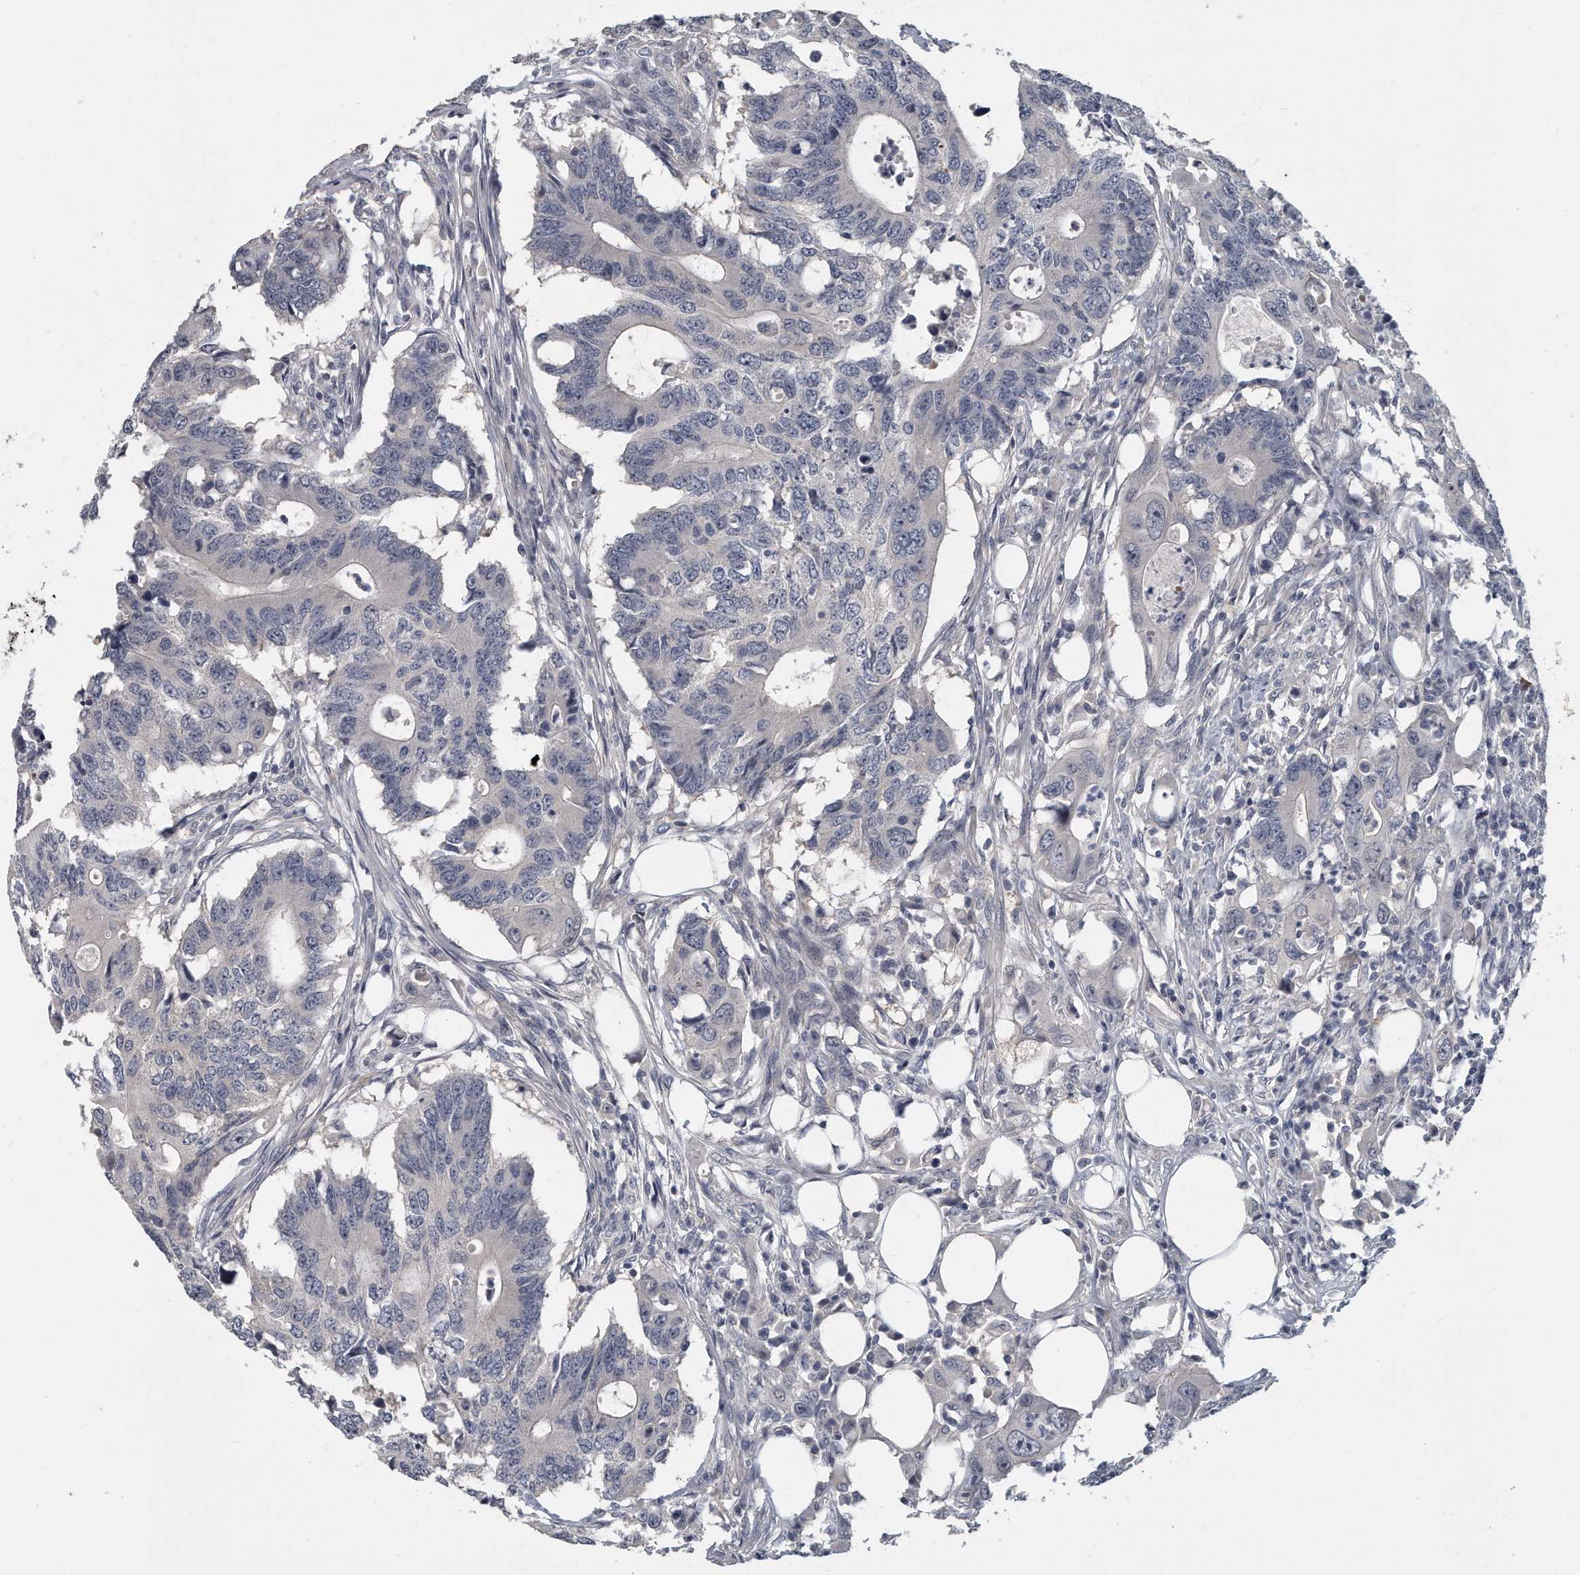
{"staining": {"intensity": "negative", "quantity": "none", "location": "none"}, "tissue": "colorectal cancer", "cell_type": "Tumor cells", "image_type": "cancer", "snomed": [{"axis": "morphology", "description": "Adenocarcinoma, NOS"}, {"axis": "topography", "description": "Colon"}], "caption": "Immunohistochemistry of human colorectal adenocarcinoma exhibits no positivity in tumor cells.", "gene": "KLHL7", "patient": {"sex": "male", "age": 71}}